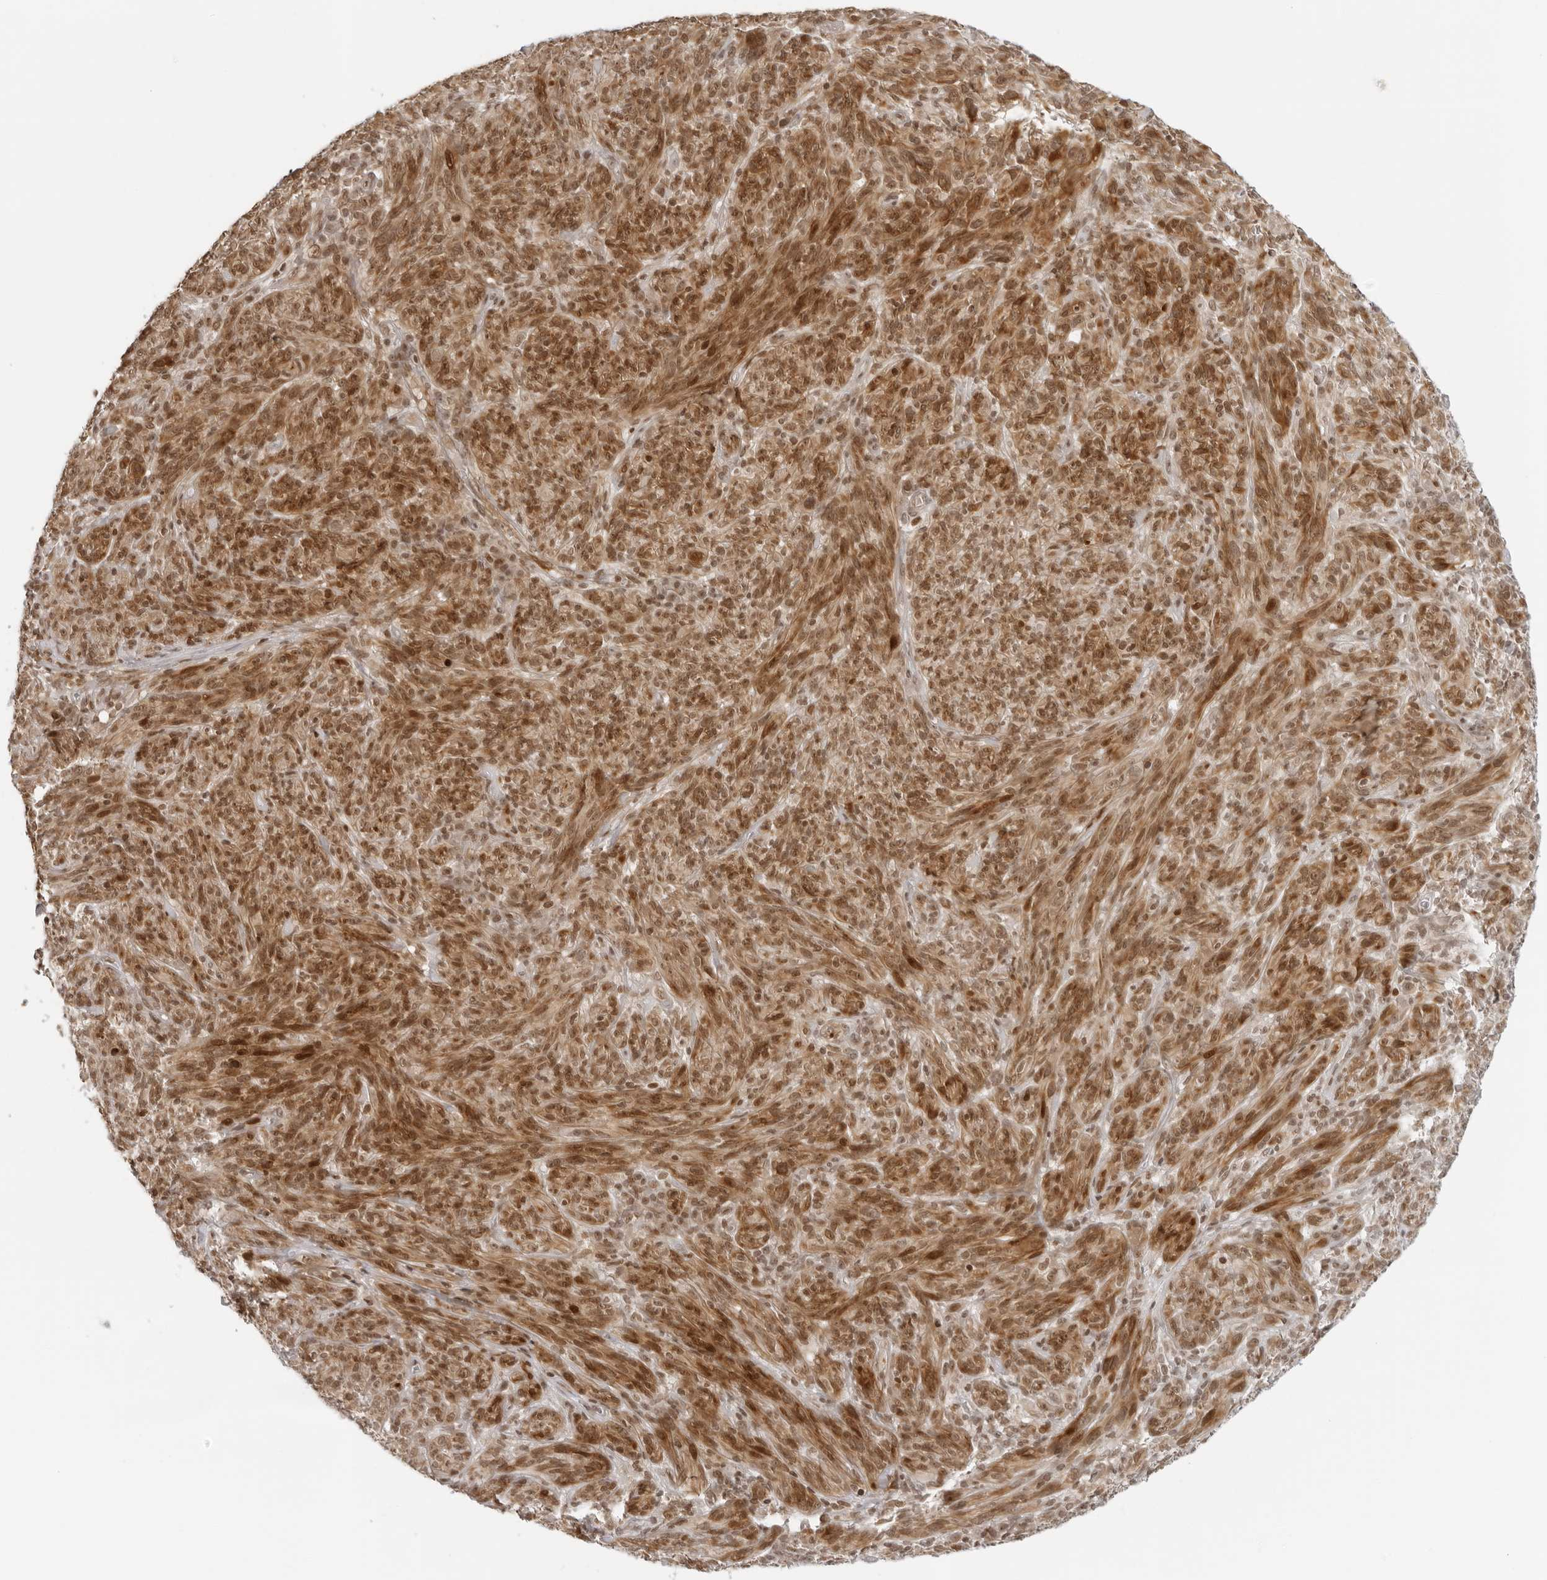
{"staining": {"intensity": "strong", "quantity": ">75%", "location": "cytoplasmic/membranous,nuclear"}, "tissue": "melanoma", "cell_type": "Tumor cells", "image_type": "cancer", "snomed": [{"axis": "morphology", "description": "Malignant melanoma, NOS"}, {"axis": "topography", "description": "Skin of head"}], "caption": "Protein analysis of melanoma tissue demonstrates strong cytoplasmic/membranous and nuclear staining in about >75% of tumor cells.", "gene": "ZNF407", "patient": {"sex": "male", "age": 96}}